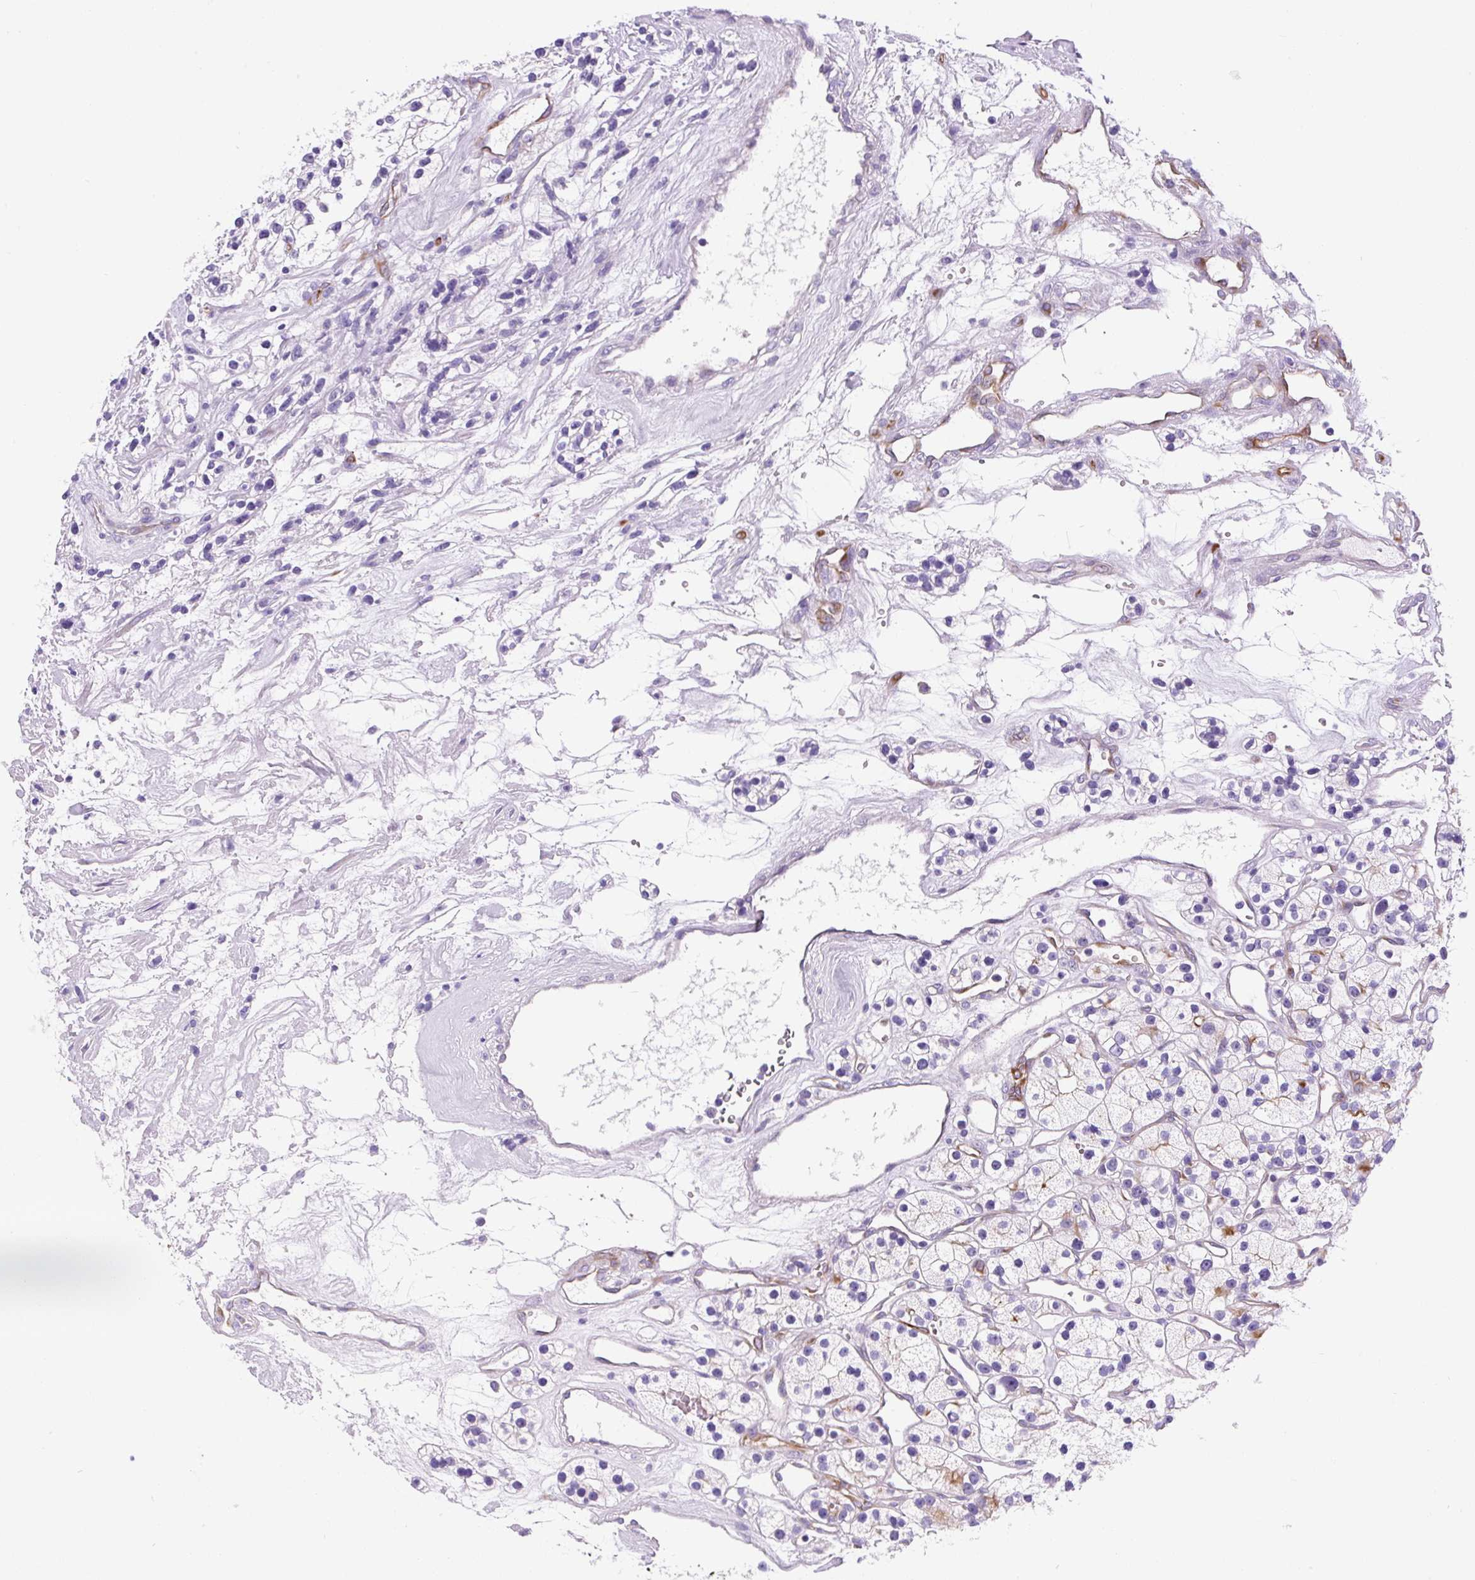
{"staining": {"intensity": "negative", "quantity": "none", "location": "none"}, "tissue": "renal cancer", "cell_type": "Tumor cells", "image_type": "cancer", "snomed": [{"axis": "morphology", "description": "Adenocarcinoma, NOS"}, {"axis": "topography", "description": "Kidney"}], "caption": "The micrograph displays no staining of tumor cells in renal cancer (adenocarcinoma).", "gene": "ASB4", "patient": {"sex": "female", "age": 57}}